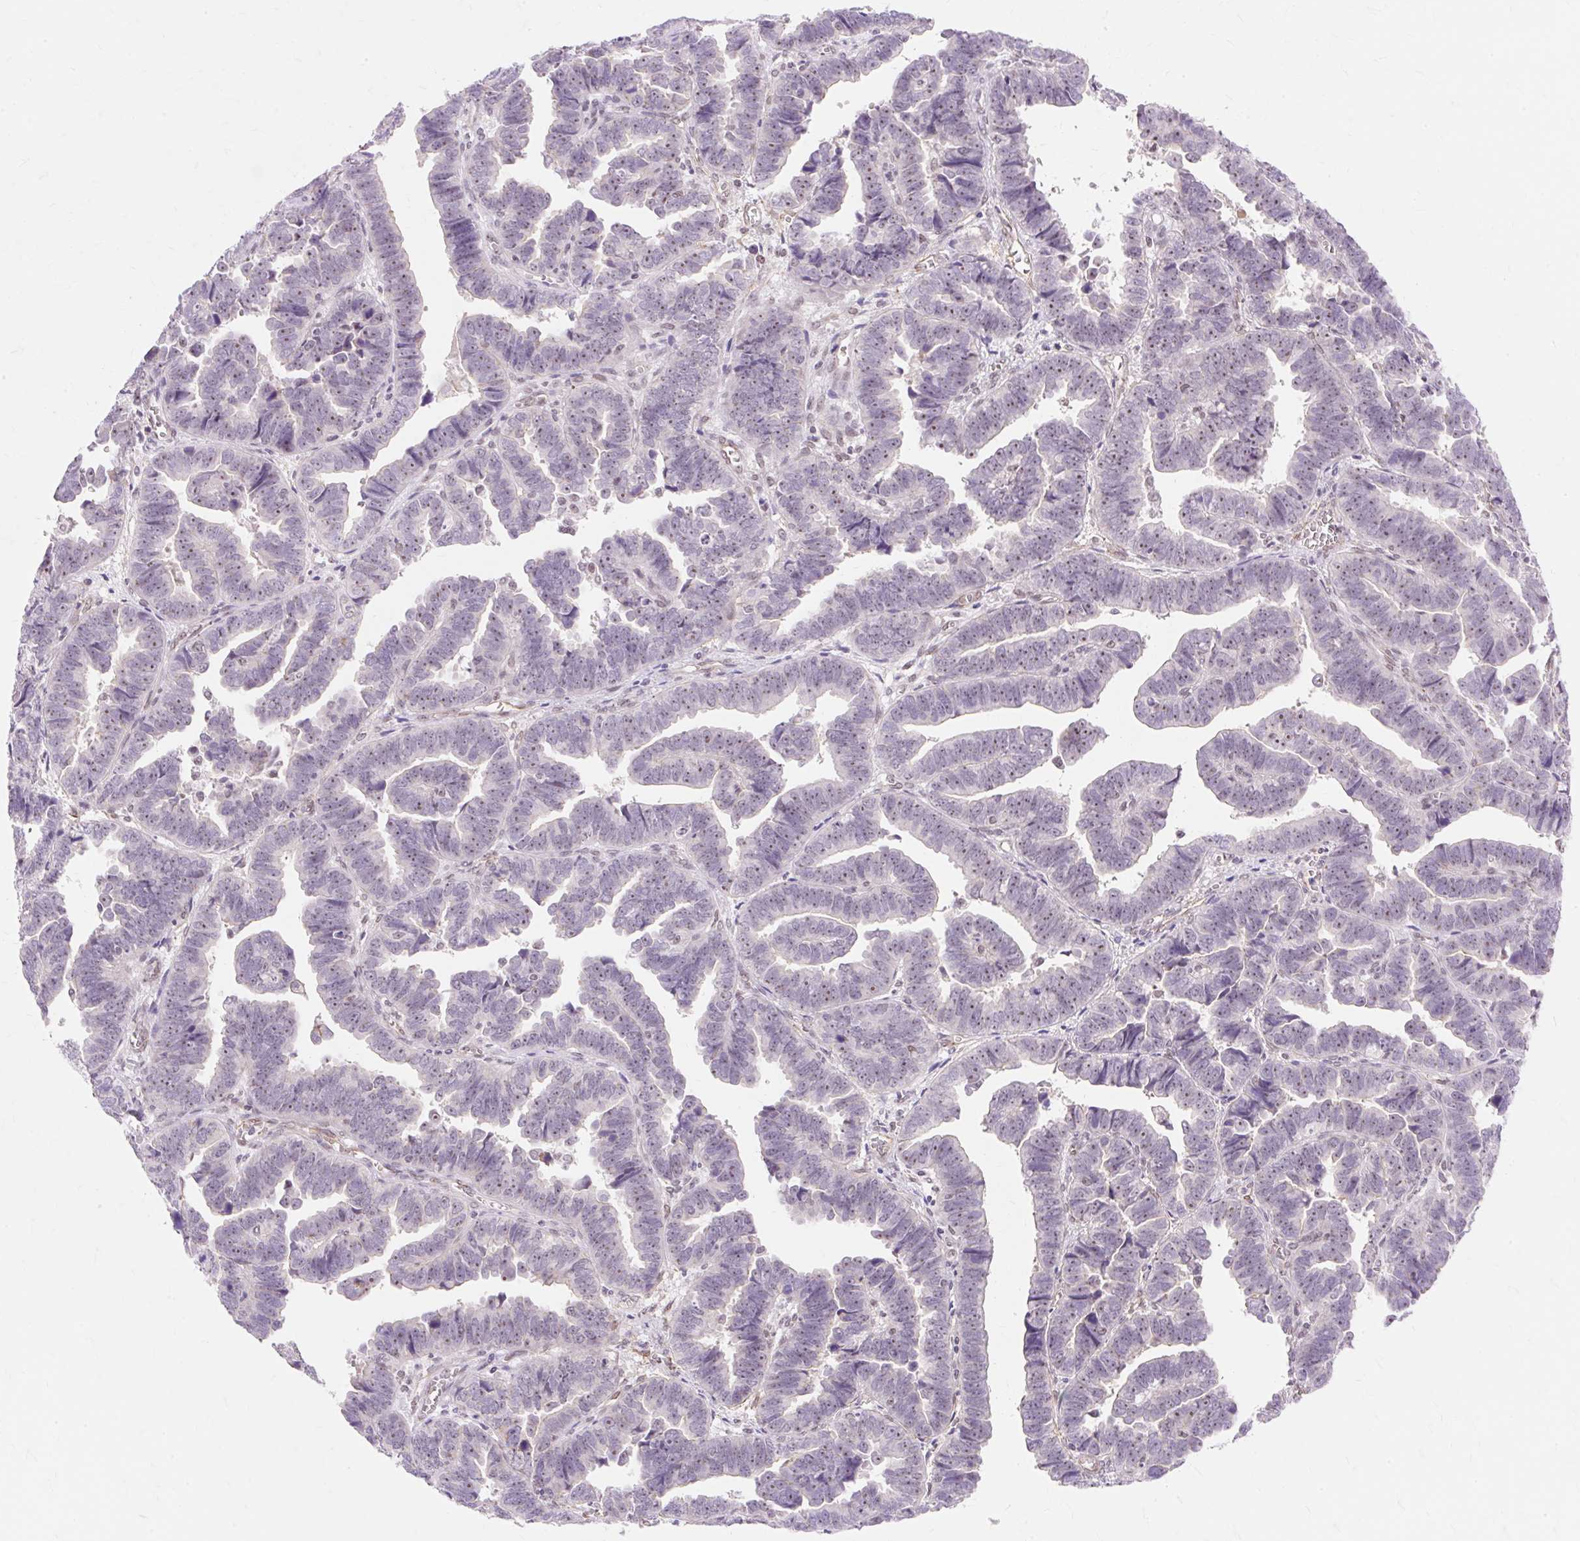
{"staining": {"intensity": "weak", "quantity": ">75%", "location": "nuclear"}, "tissue": "endometrial cancer", "cell_type": "Tumor cells", "image_type": "cancer", "snomed": [{"axis": "morphology", "description": "Adenocarcinoma, NOS"}, {"axis": "topography", "description": "Endometrium"}], "caption": "The immunohistochemical stain highlights weak nuclear expression in tumor cells of endometrial cancer tissue.", "gene": "OBP2A", "patient": {"sex": "female", "age": 75}}